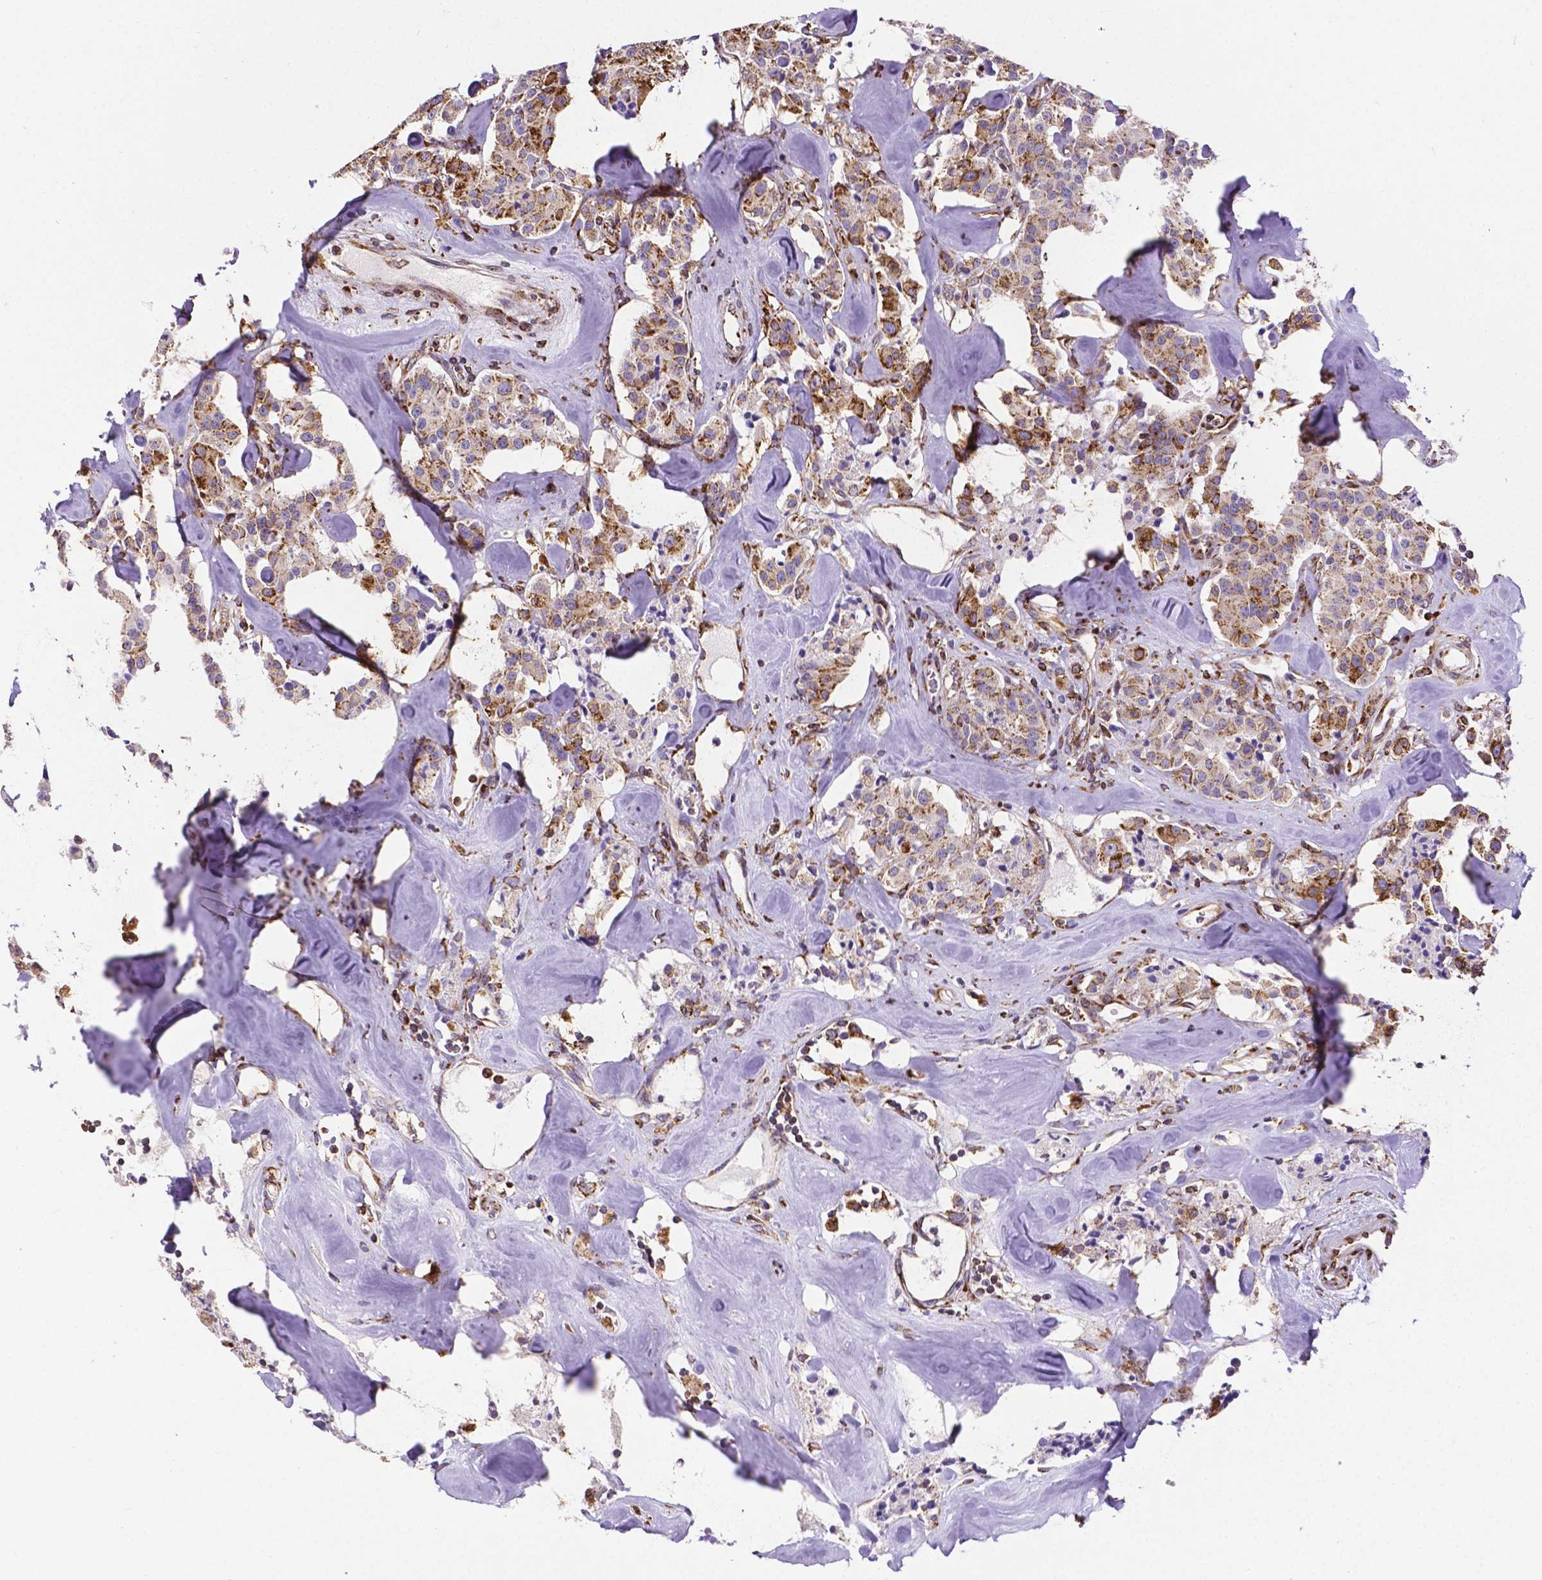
{"staining": {"intensity": "moderate", "quantity": ">75%", "location": "cytoplasmic/membranous"}, "tissue": "carcinoid", "cell_type": "Tumor cells", "image_type": "cancer", "snomed": [{"axis": "morphology", "description": "Carcinoid, malignant, NOS"}, {"axis": "topography", "description": "Pancreas"}], "caption": "Moderate cytoplasmic/membranous protein expression is identified in about >75% of tumor cells in carcinoid.", "gene": "MTDH", "patient": {"sex": "male", "age": 41}}